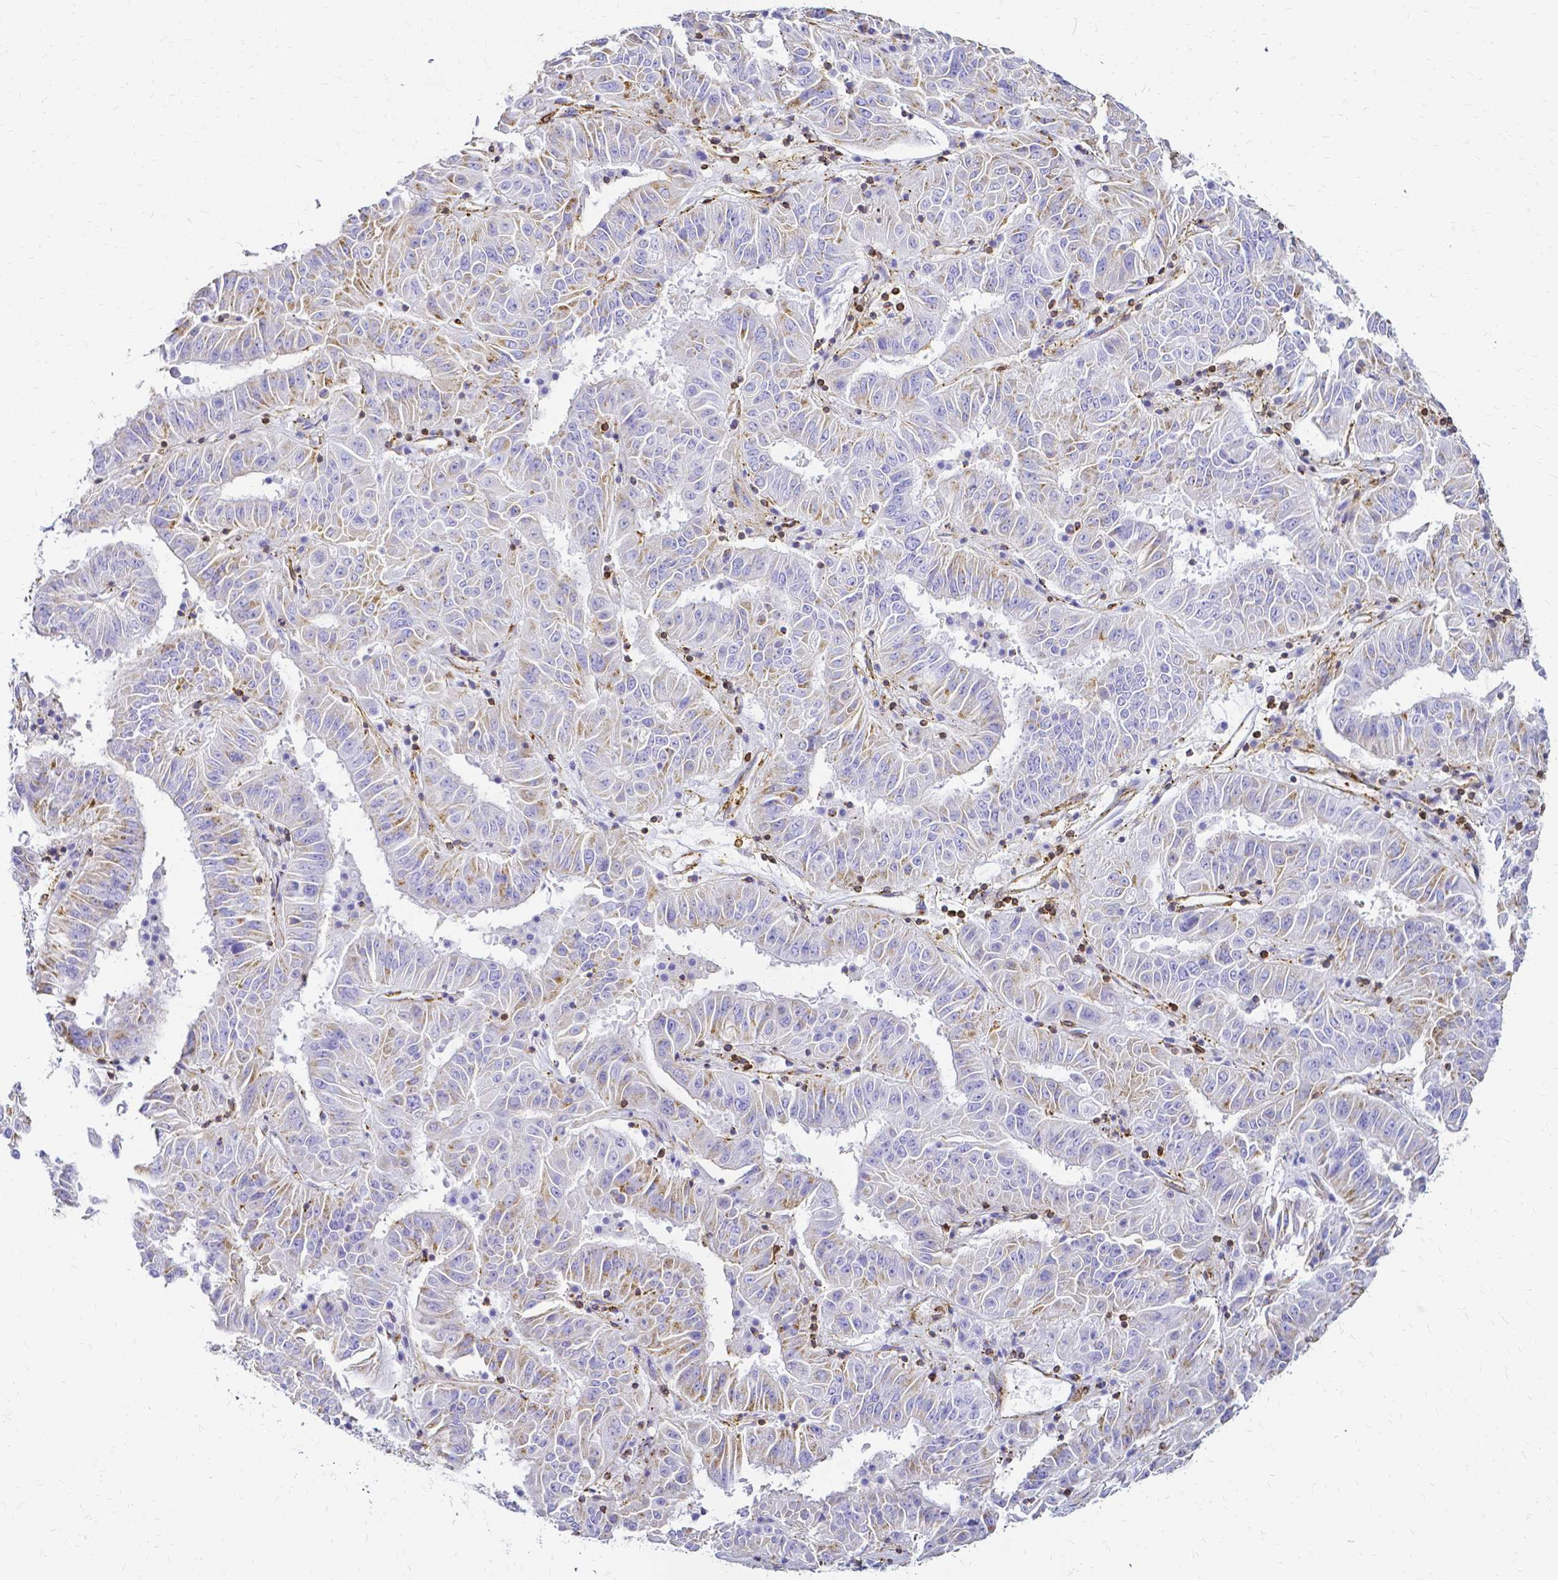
{"staining": {"intensity": "weak", "quantity": "<25%", "location": "cytoplasmic/membranous"}, "tissue": "pancreatic cancer", "cell_type": "Tumor cells", "image_type": "cancer", "snomed": [{"axis": "morphology", "description": "Adenocarcinoma, NOS"}, {"axis": "topography", "description": "Pancreas"}], "caption": "This is a histopathology image of immunohistochemistry (IHC) staining of pancreatic cancer (adenocarcinoma), which shows no expression in tumor cells.", "gene": "HSPA12A", "patient": {"sex": "male", "age": 63}}